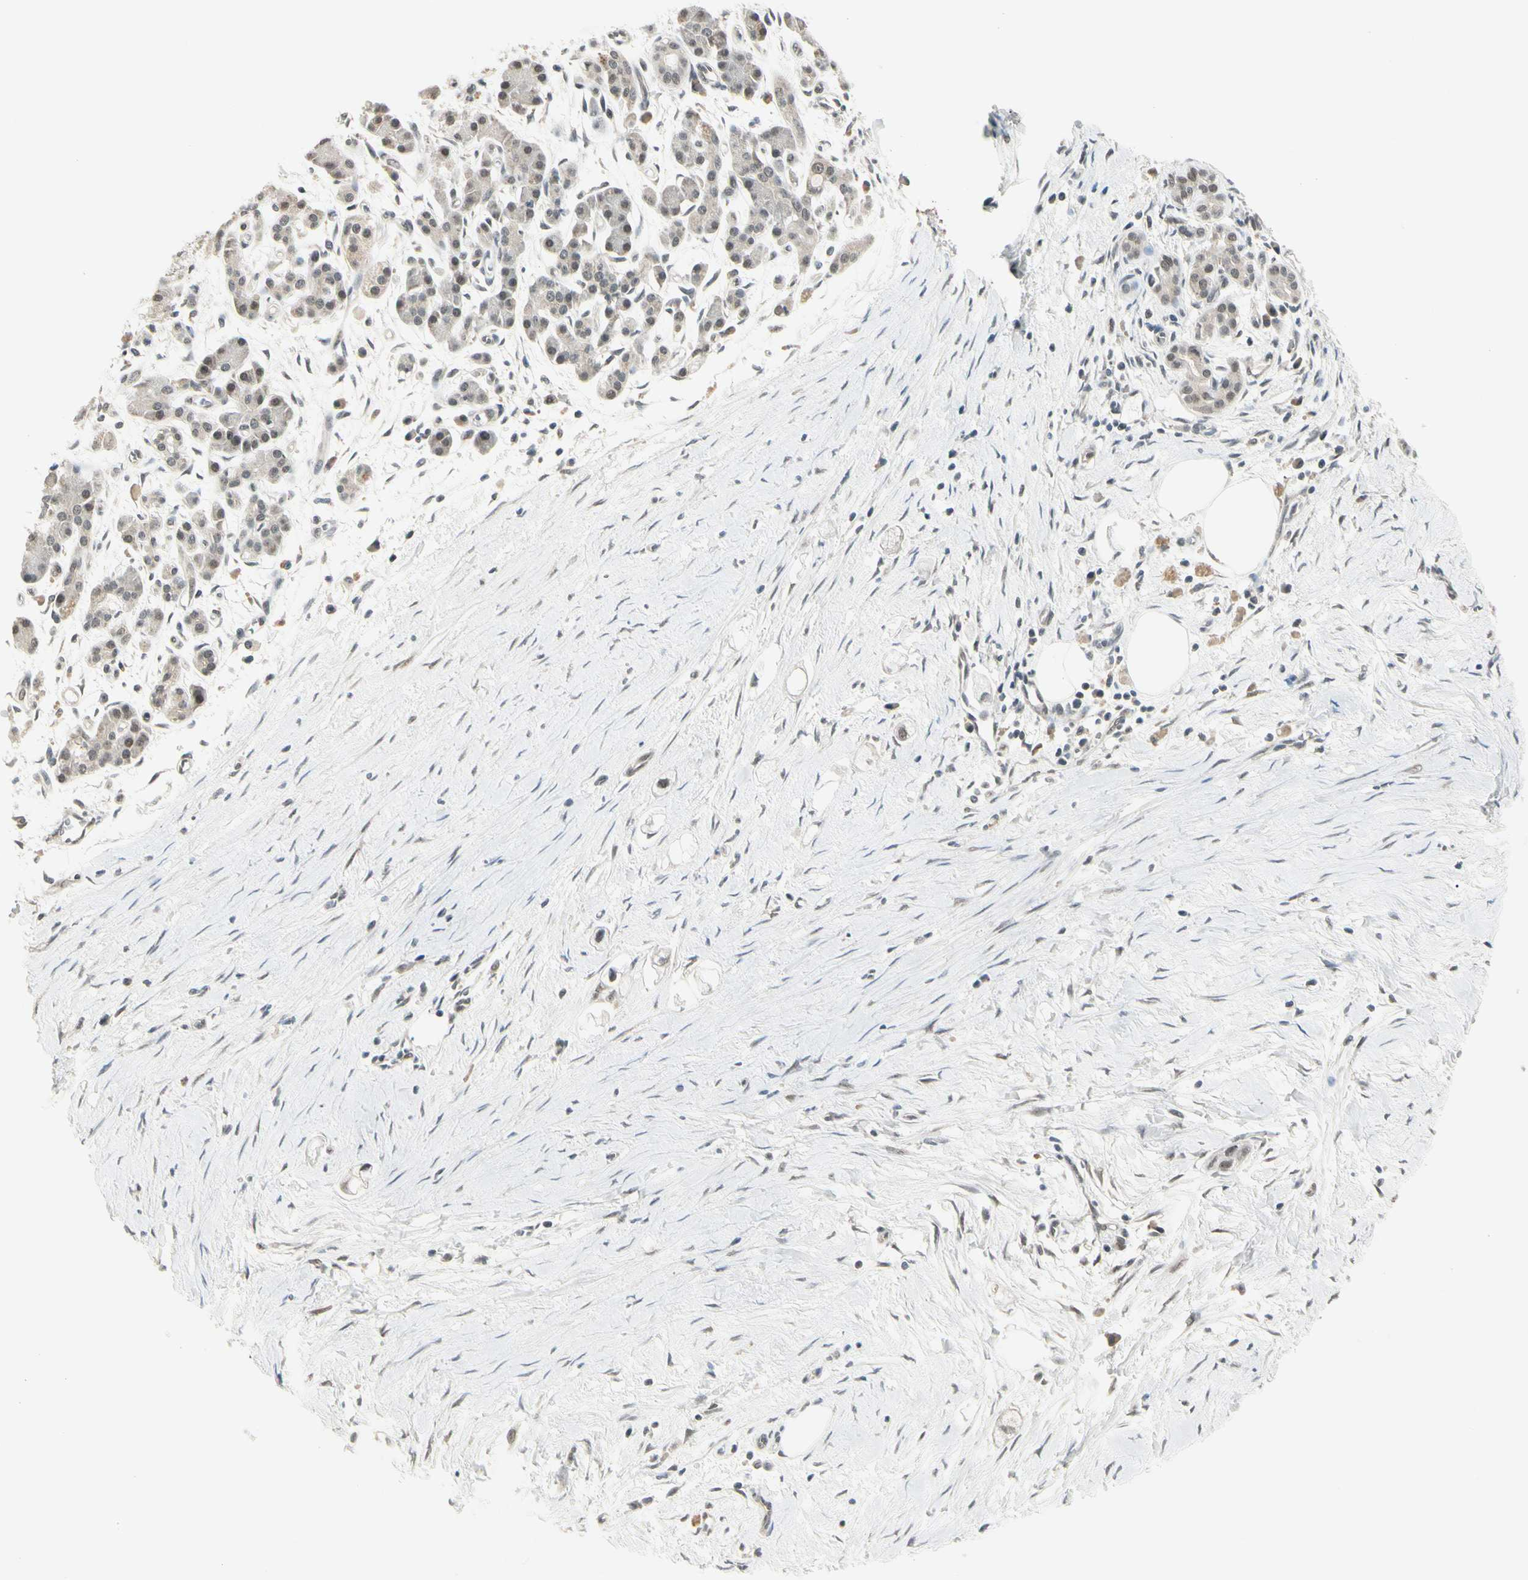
{"staining": {"intensity": "weak", "quantity": "25%-75%", "location": "cytoplasmic/membranous,nuclear"}, "tissue": "pancreatic cancer", "cell_type": "Tumor cells", "image_type": "cancer", "snomed": [{"axis": "morphology", "description": "Adenocarcinoma, NOS"}, {"axis": "topography", "description": "Pancreas"}], "caption": "Pancreatic adenocarcinoma stained for a protein shows weak cytoplasmic/membranous and nuclear positivity in tumor cells. (DAB IHC with brightfield microscopy, high magnification).", "gene": "ZSCAN12", "patient": {"sex": "male", "age": 74}}